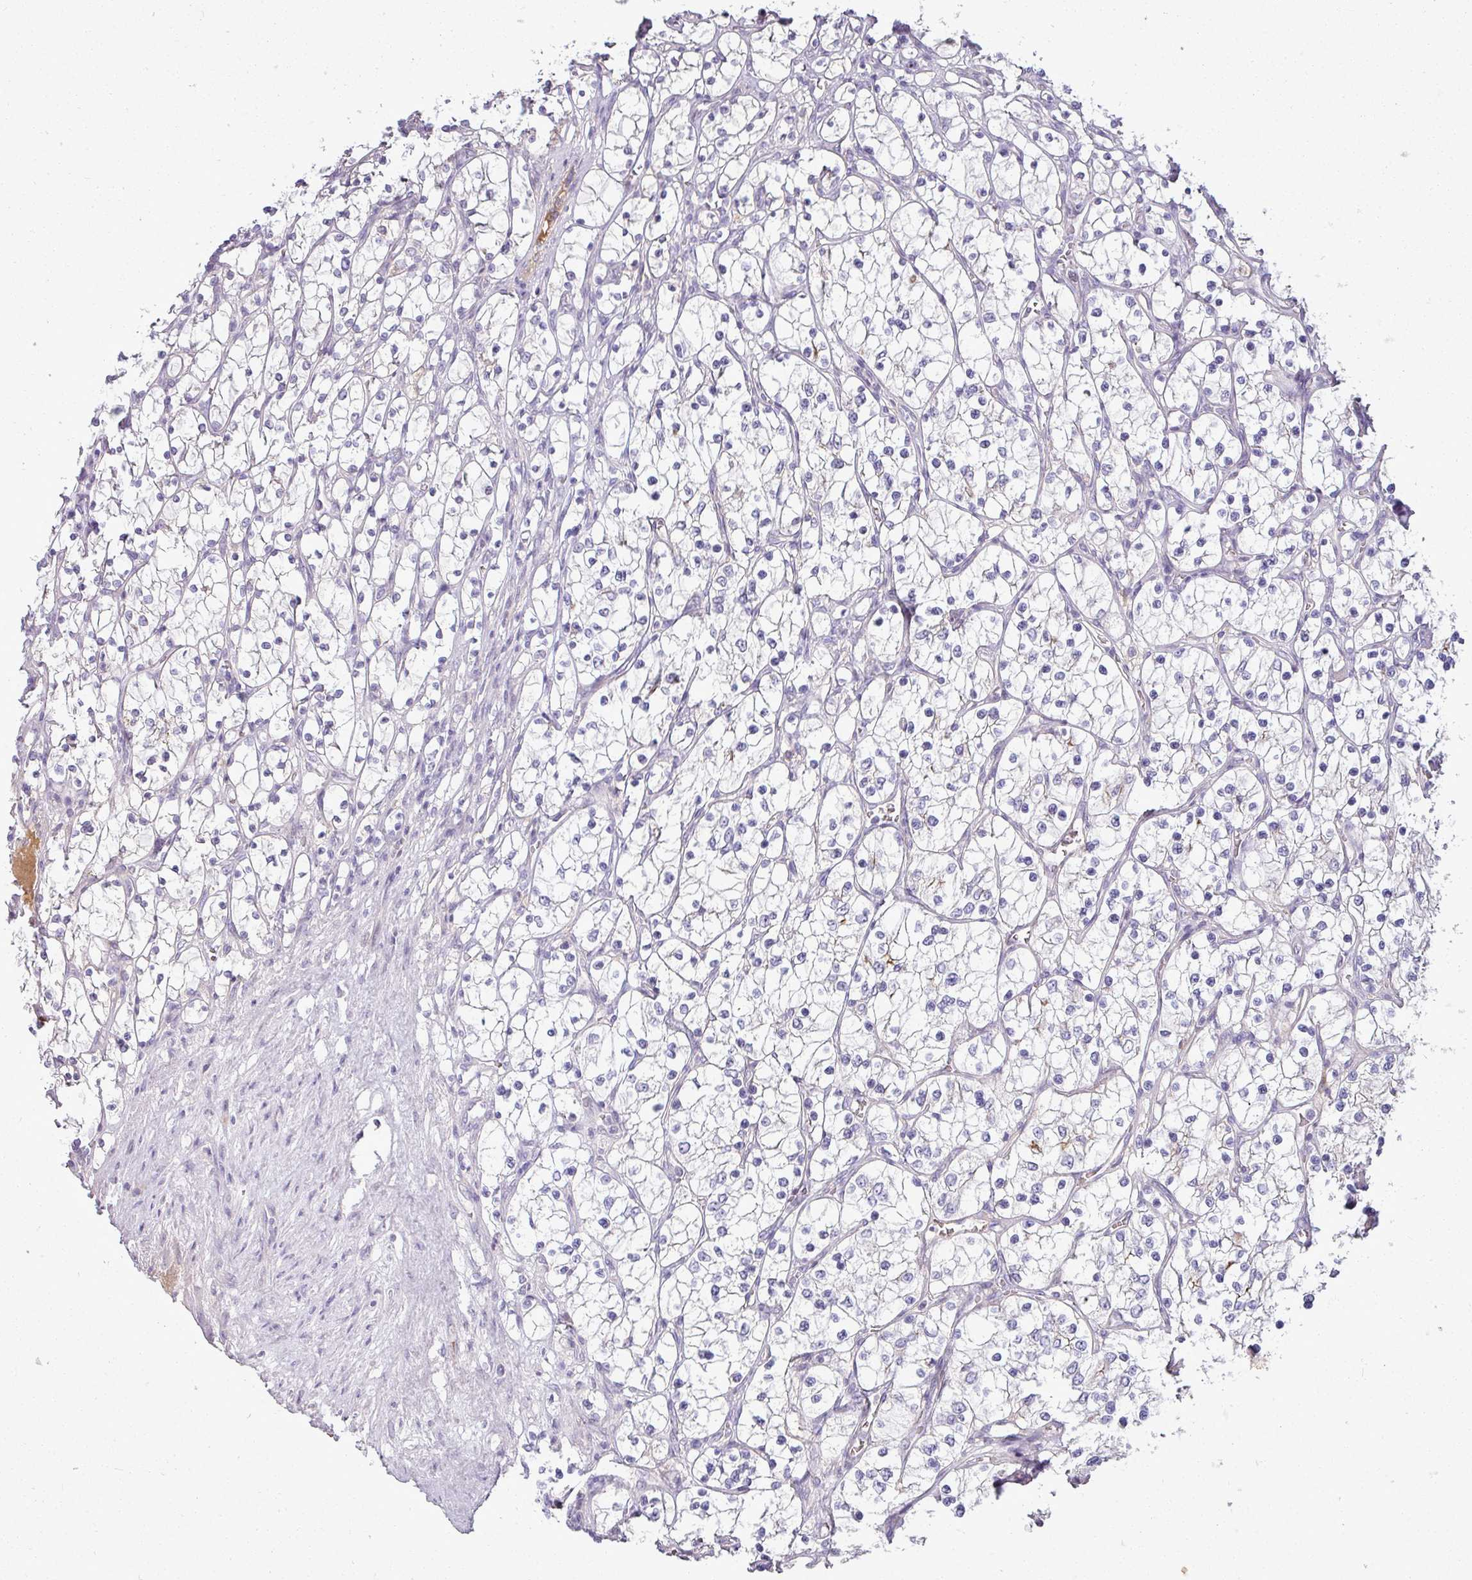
{"staining": {"intensity": "negative", "quantity": "none", "location": "none"}, "tissue": "renal cancer", "cell_type": "Tumor cells", "image_type": "cancer", "snomed": [{"axis": "morphology", "description": "Adenocarcinoma, NOS"}, {"axis": "topography", "description": "Kidney"}], "caption": "IHC photomicrograph of human adenocarcinoma (renal) stained for a protein (brown), which displays no expression in tumor cells.", "gene": "APOM", "patient": {"sex": "female", "age": 69}}